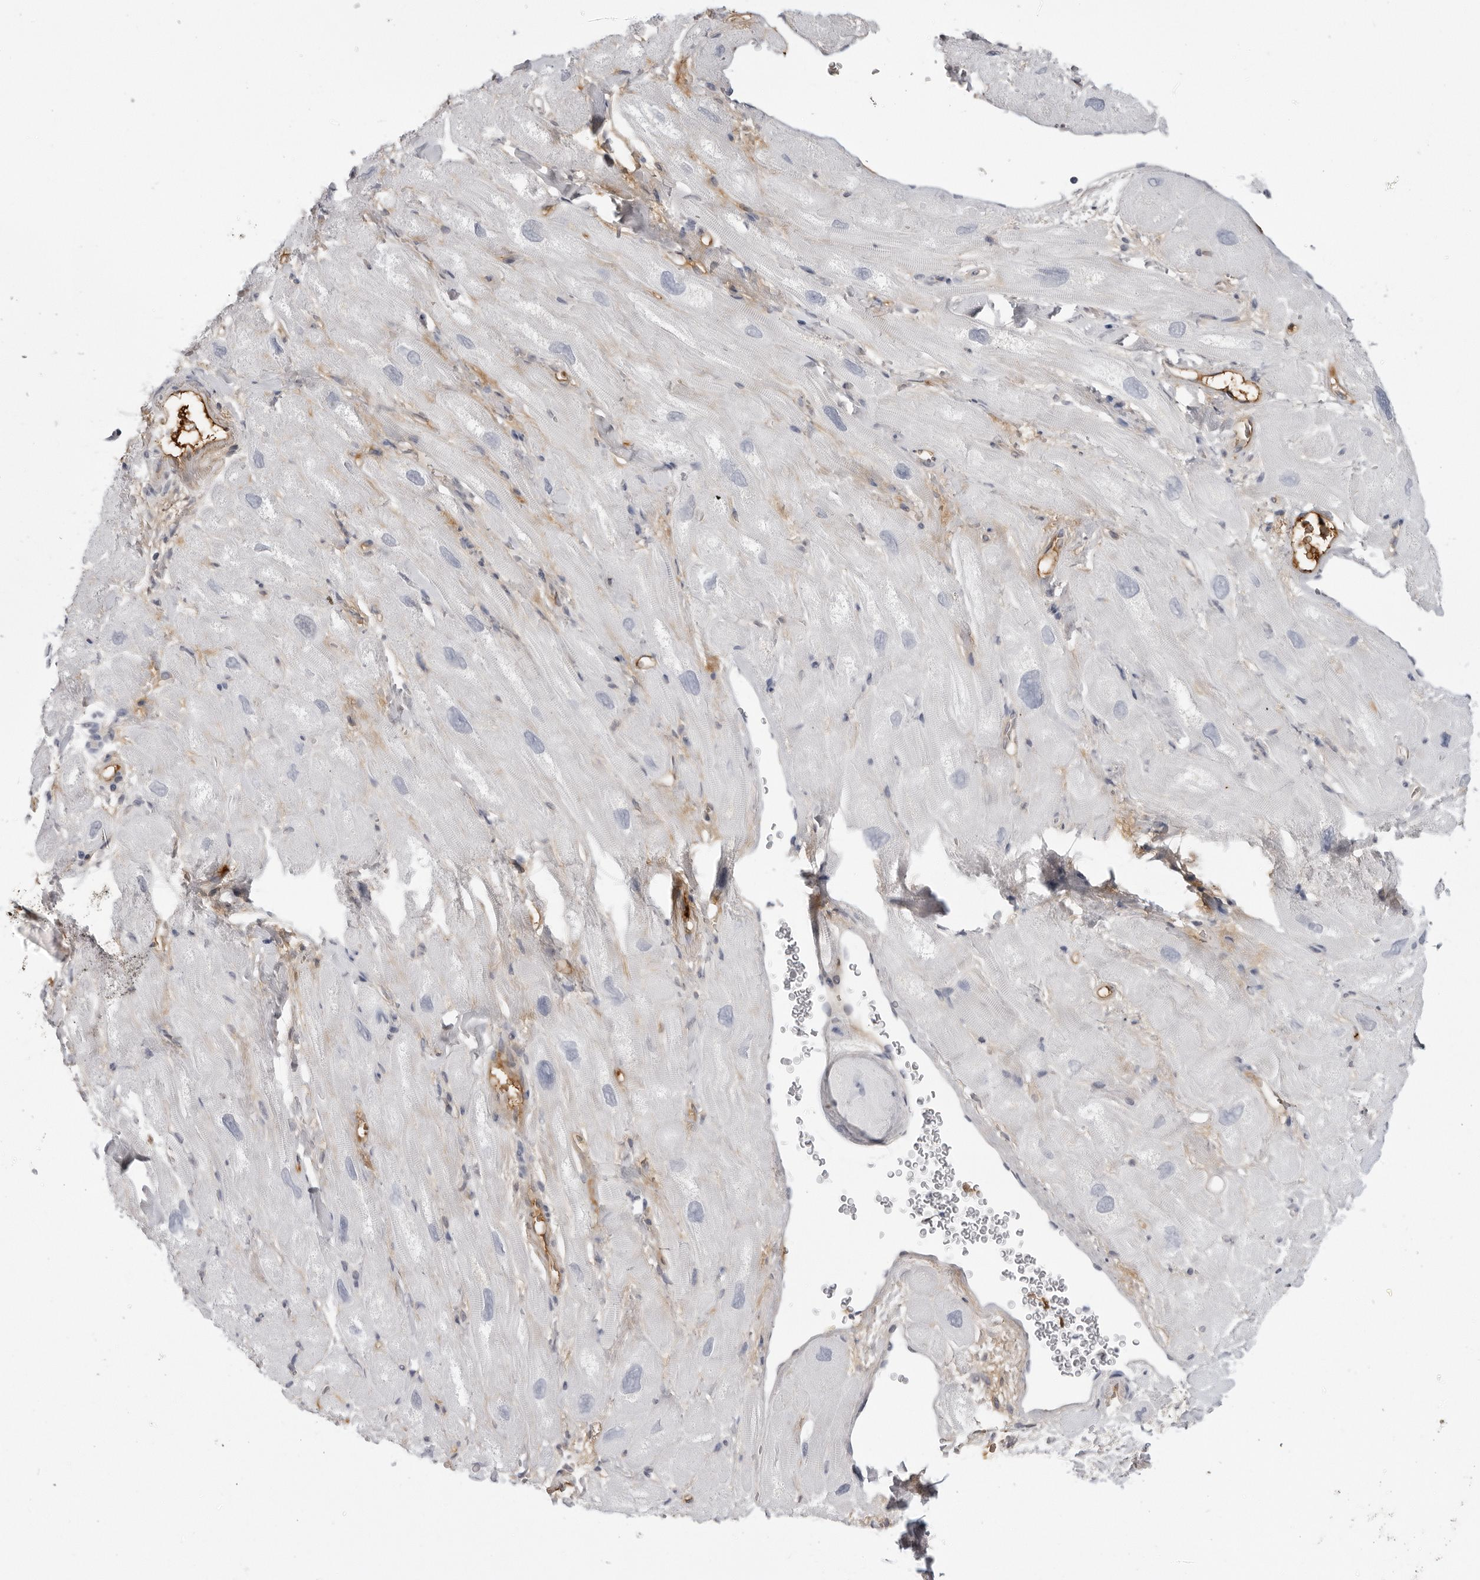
{"staining": {"intensity": "negative", "quantity": "none", "location": "none"}, "tissue": "heart muscle", "cell_type": "Cardiomyocytes", "image_type": "normal", "snomed": [{"axis": "morphology", "description": "Normal tissue, NOS"}, {"axis": "topography", "description": "Heart"}], "caption": "A high-resolution image shows immunohistochemistry (IHC) staining of normal heart muscle, which shows no significant positivity in cardiomyocytes.", "gene": "SERPINF2", "patient": {"sex": "male", "age": 49}}